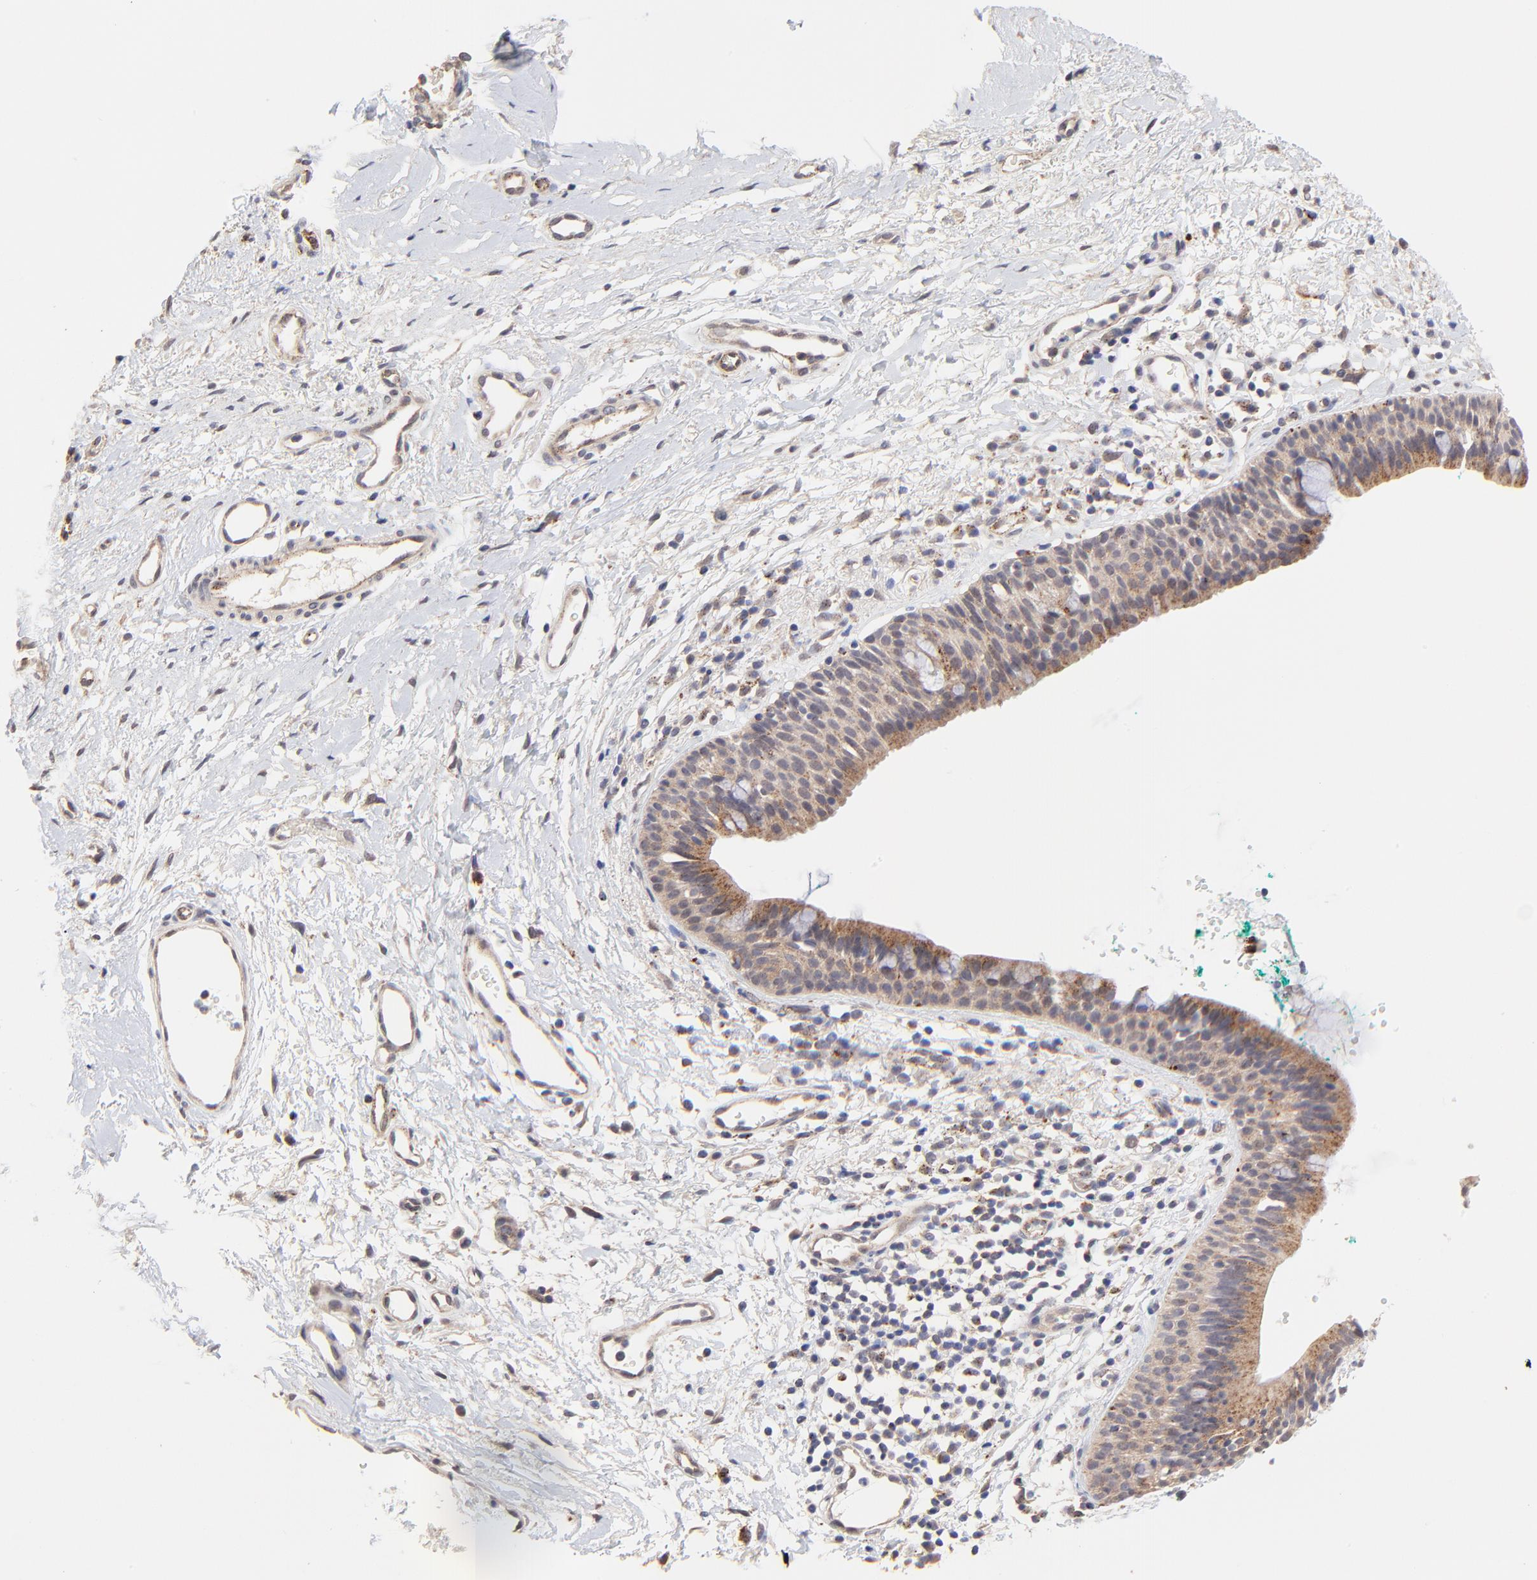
{"staining": {"intensity": "moderate", "quantity": "25%-75%", "location": "cytoplasmic/membranous"}, "tissue": "nasopharynx", "cell_type": "Respiratory epithelial cells", "image_type": "normal", "snomed": [{"axis": "morphology", "description": "Normal tissue, NOS"}, {"axis": "morphology", "description": "Basal cell carcinoma"}, {"axis": "topography", "description": "Cartilage tissue"}, {"axis": "topography", "description": "Nasopharynx"}, {"axis": "topography", "description": "Oral tissue"}], "caption": "Respiratory epithelial cells reveal medium levels of moderate cytoplasmic/membranous staining in approximately 25%-75% of cells in normal nasopharynx. (DAB (3,3'-diaminobenzidine) = brown stain, brightfield microscopy at high magnification).", "gene": "PDE4B", "patient": {"sex": "female", "age": 77}}